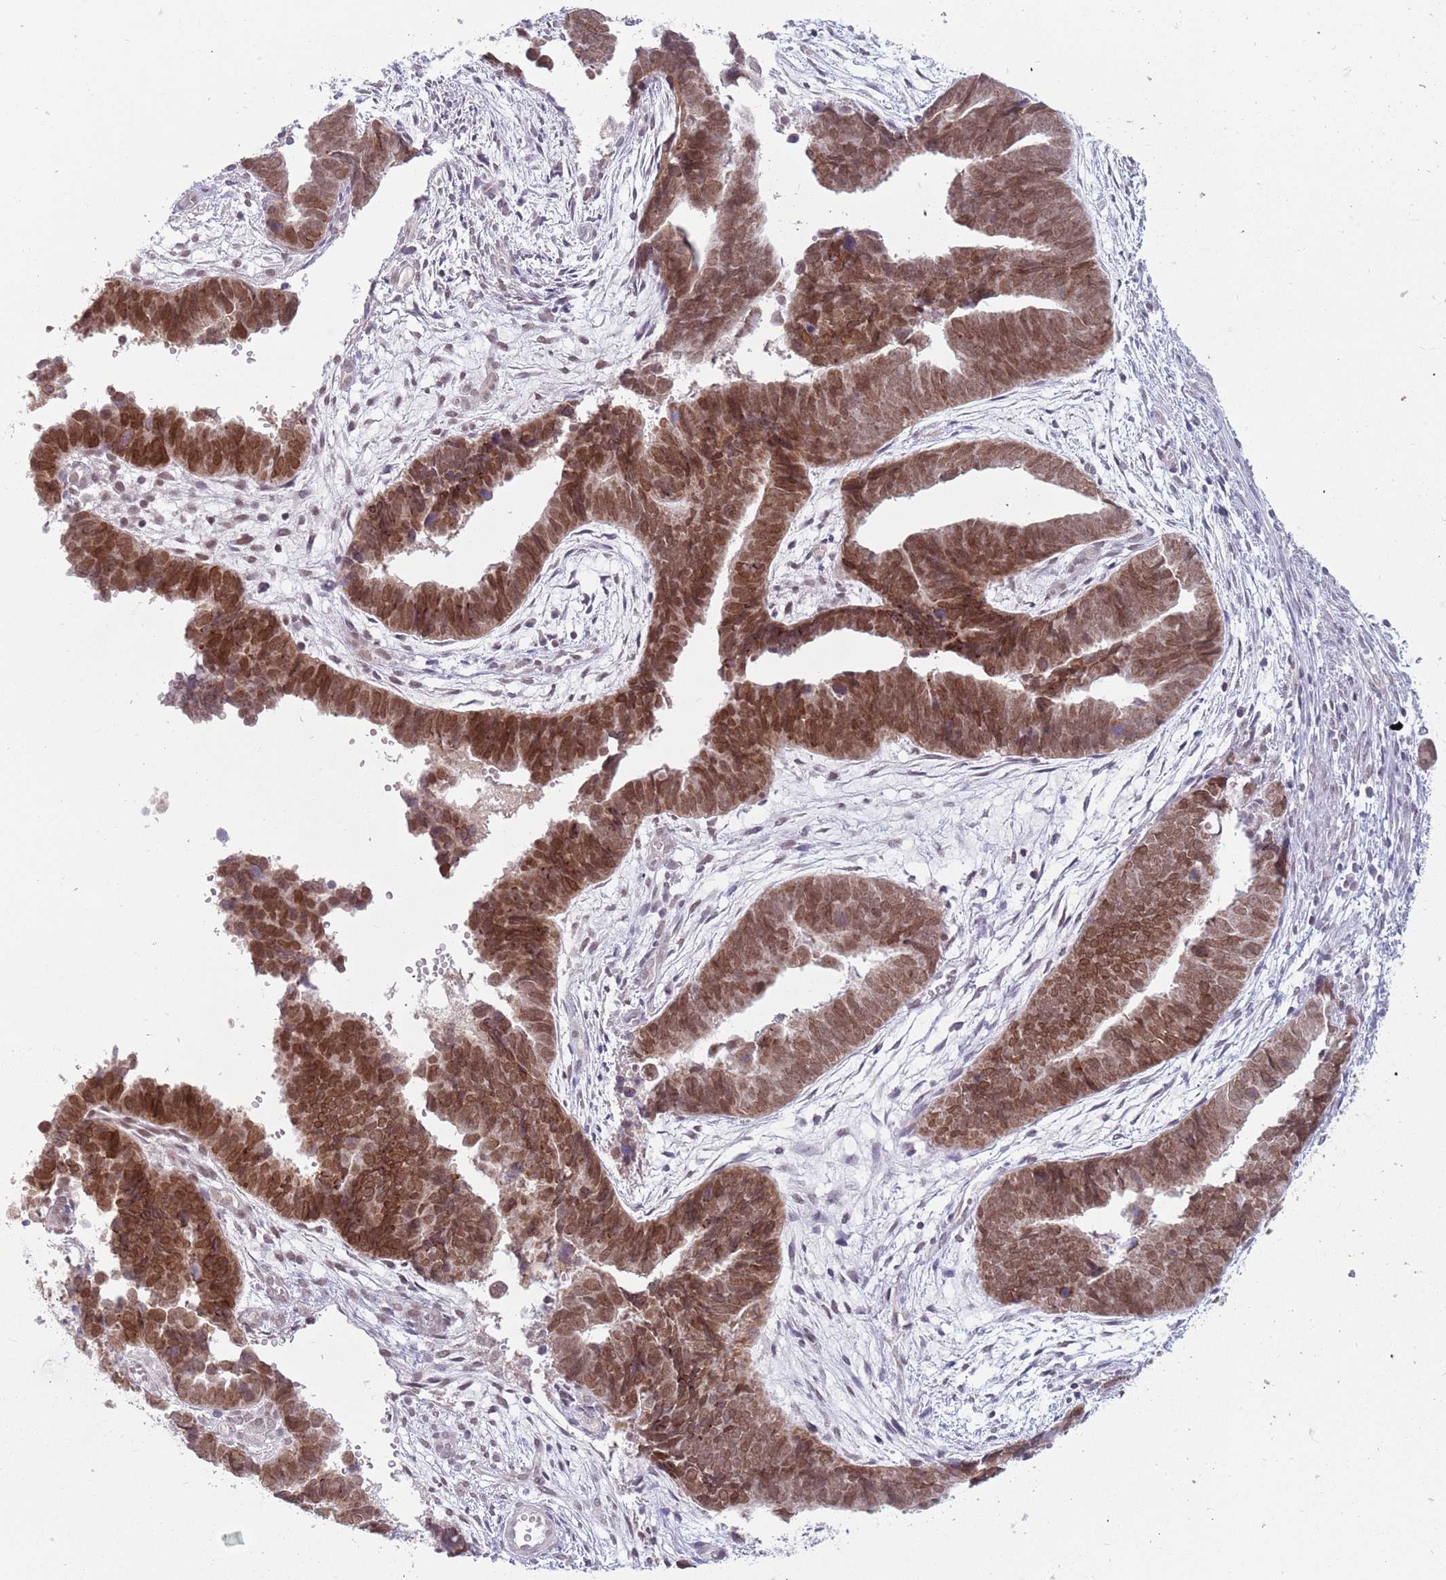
{"staining": {"intensity": "moderate", "quantity": ">75%", "location": "nuclear"}, "tissue": "endometrial cancer", "cell_type": "Tumor cells", "image_type": "cancer", "snomed": [{"axis": "morphology", "description": "Adenocarcinoma, NOS"}, {"axis": "topography", "description": "Endometrium"}], "caption": "DAB immunohistochemical staining of endometrial cancer reveals moderate nuclear protein positivity in approximately >75% of tumor cells.", "gene": "ZNF574", "patient": {"sex": "female", "age": 75}}